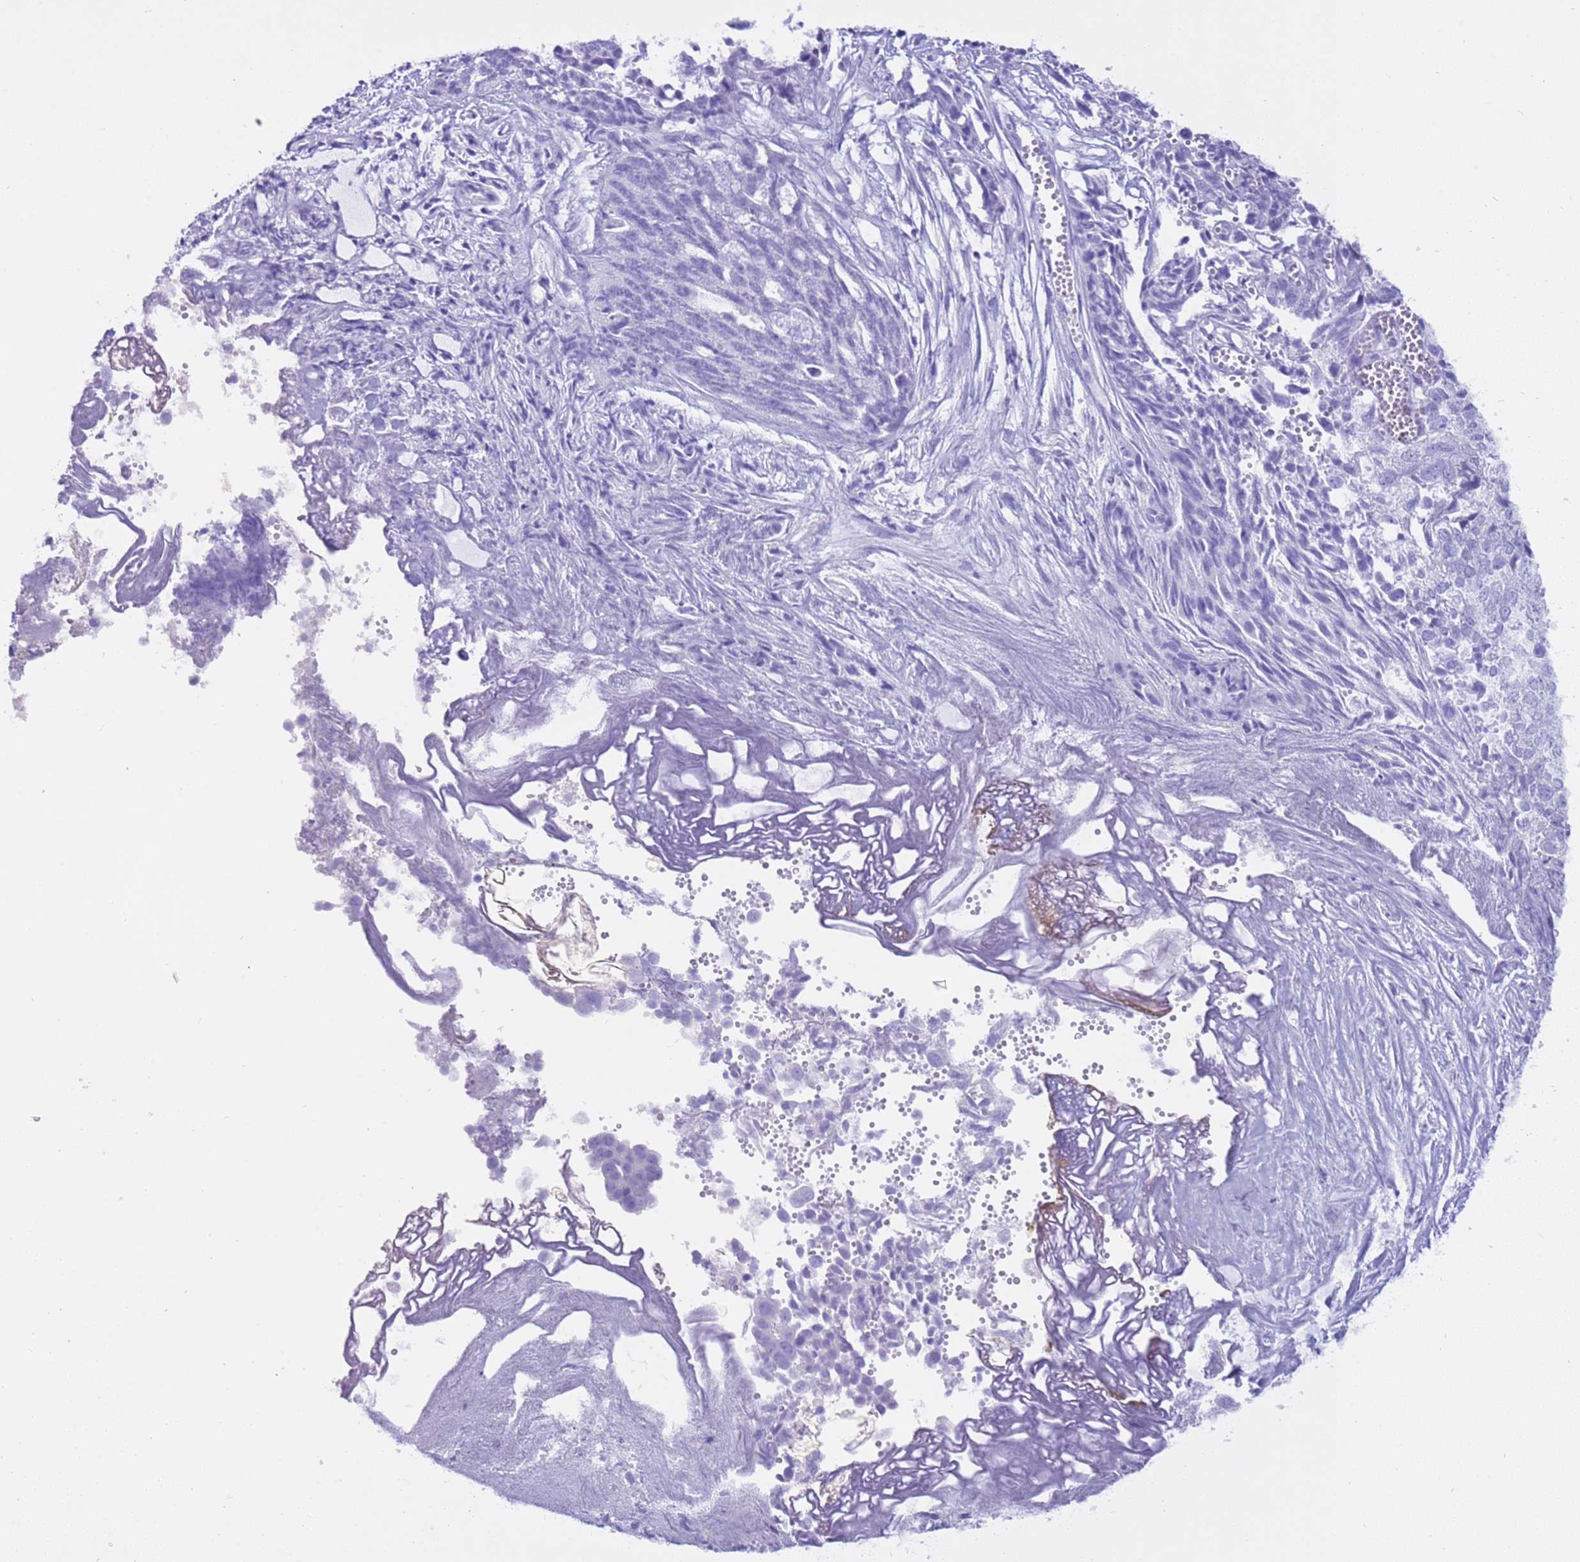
{"staining": {"intensity": "negative", "quantity": "none", "location": "none"}, "tissue": "ovarian cancer", "cell_type": "Tumor cells", "image_type": "cancer", "snomed": [{"axis": "morphology", "description": "Cystadenocarcinoma, serous, NOS"}, {"axis": "topography", "description": "Soft tissue"}, {"axis": "topography", "description": "Ovary"}], "caption": "A high-resolution image shows immunohistochemistry staining of ovarian serous cystadenocarcinoma, which reveals no significant staining in tumor cells. Nuclei are stained in blue.", "gene": "CPB1", "patient": {"sex": "female", "age": 57}}